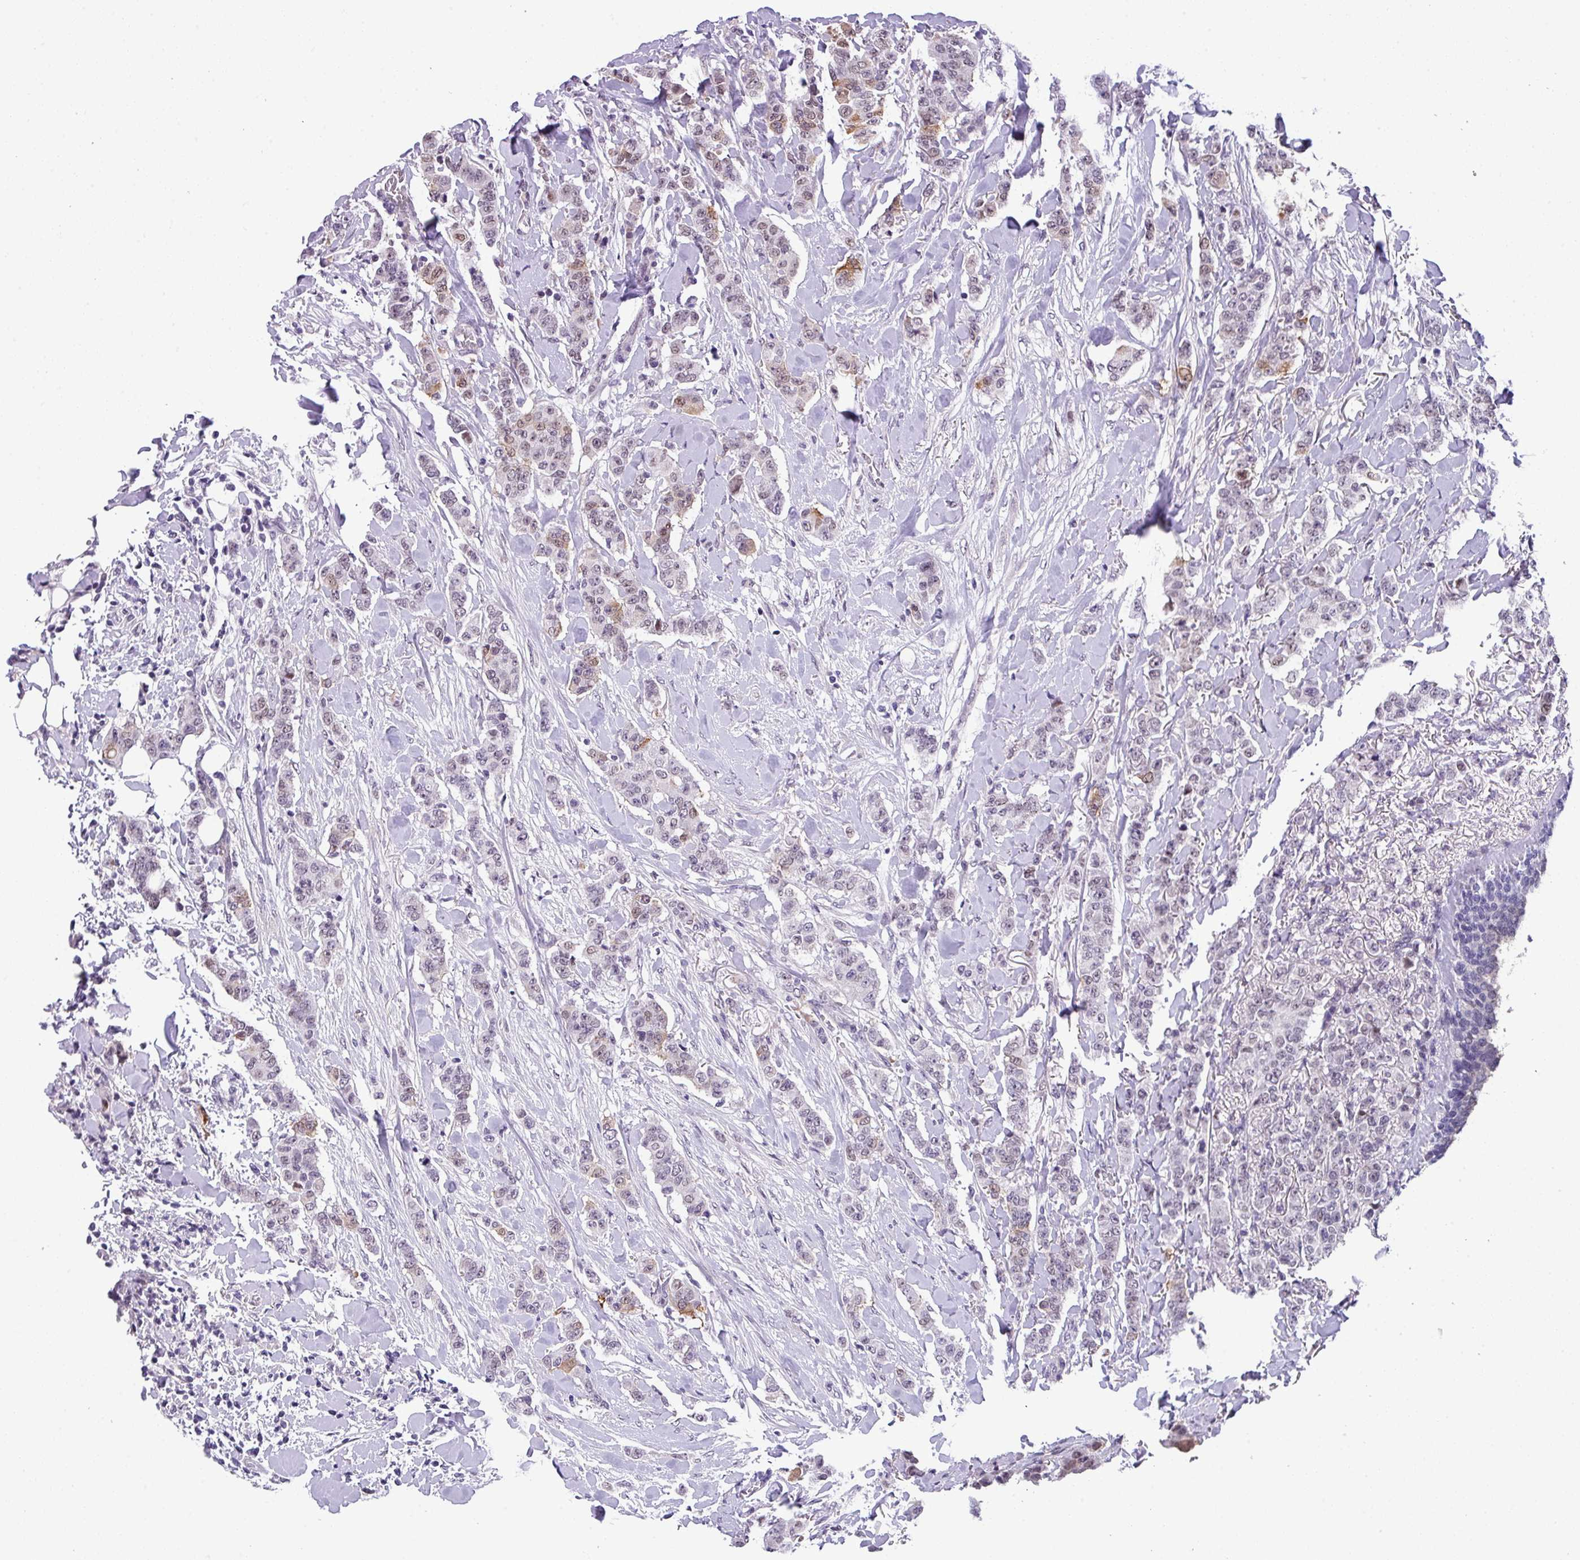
{"staining": {"intensity": "weak", "quantity": "<25%", "location": "cytoplasmic/membranous,nuclear"}, "tissue": "breast cancer", "cell_type": "Tumor cells", "image_type": "cancer", "snomed": [{"axis": "morphology", "description": "Duct carcinoma"}, {"axis": "topography", "description": "Breast"}], "caption": "Immunohistochemical staining of human invasive ductal carcinoma (breast) exhibits no significant positivity in tumor cells.", "gene": "ZFP3", "patient": {"sex": "female", "age": 40}}